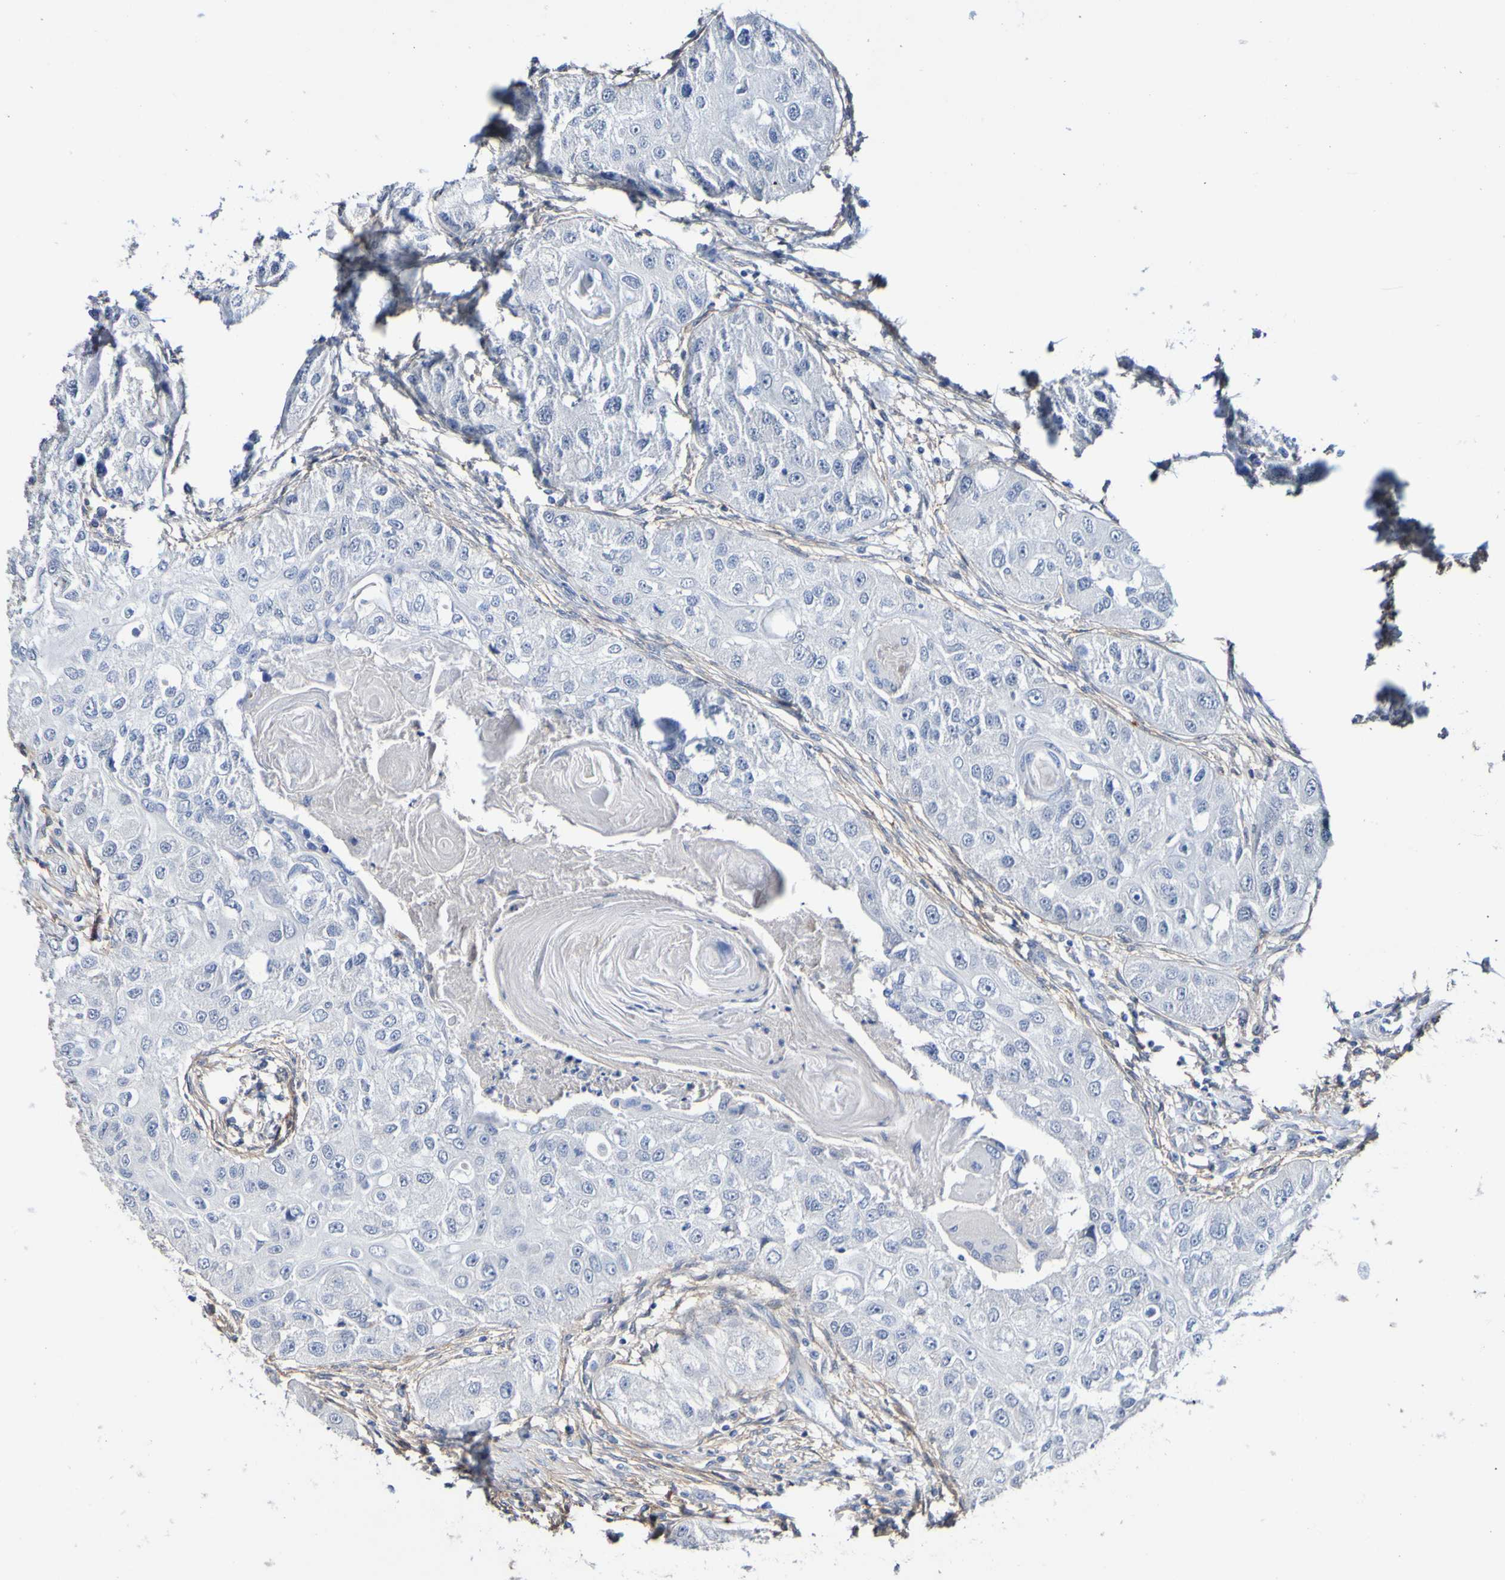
{"staining": {"intensity": "negative", "quantity": "none", "location": "none"}, "tissue": "head and neck cancer", "cell_type": "Tumor cells", "image_type": "cancer", "snomed": [{"axis": "morphology", "description": "Normal tissue, NOS"}, {"axis": "morphology", "description": "Squamous cell carcinoma, NOS"}, {"axis": "topography", "description": "Skeletal muscle"}, {"axis": "topography", "description": "Head-Neck"}], "caption": "The IHC micrograph has no significant positivity in tumor cells of head and neck cancer tissue.", "gene": "SGCB", "patient": {"sex": "male", "age": 51}}